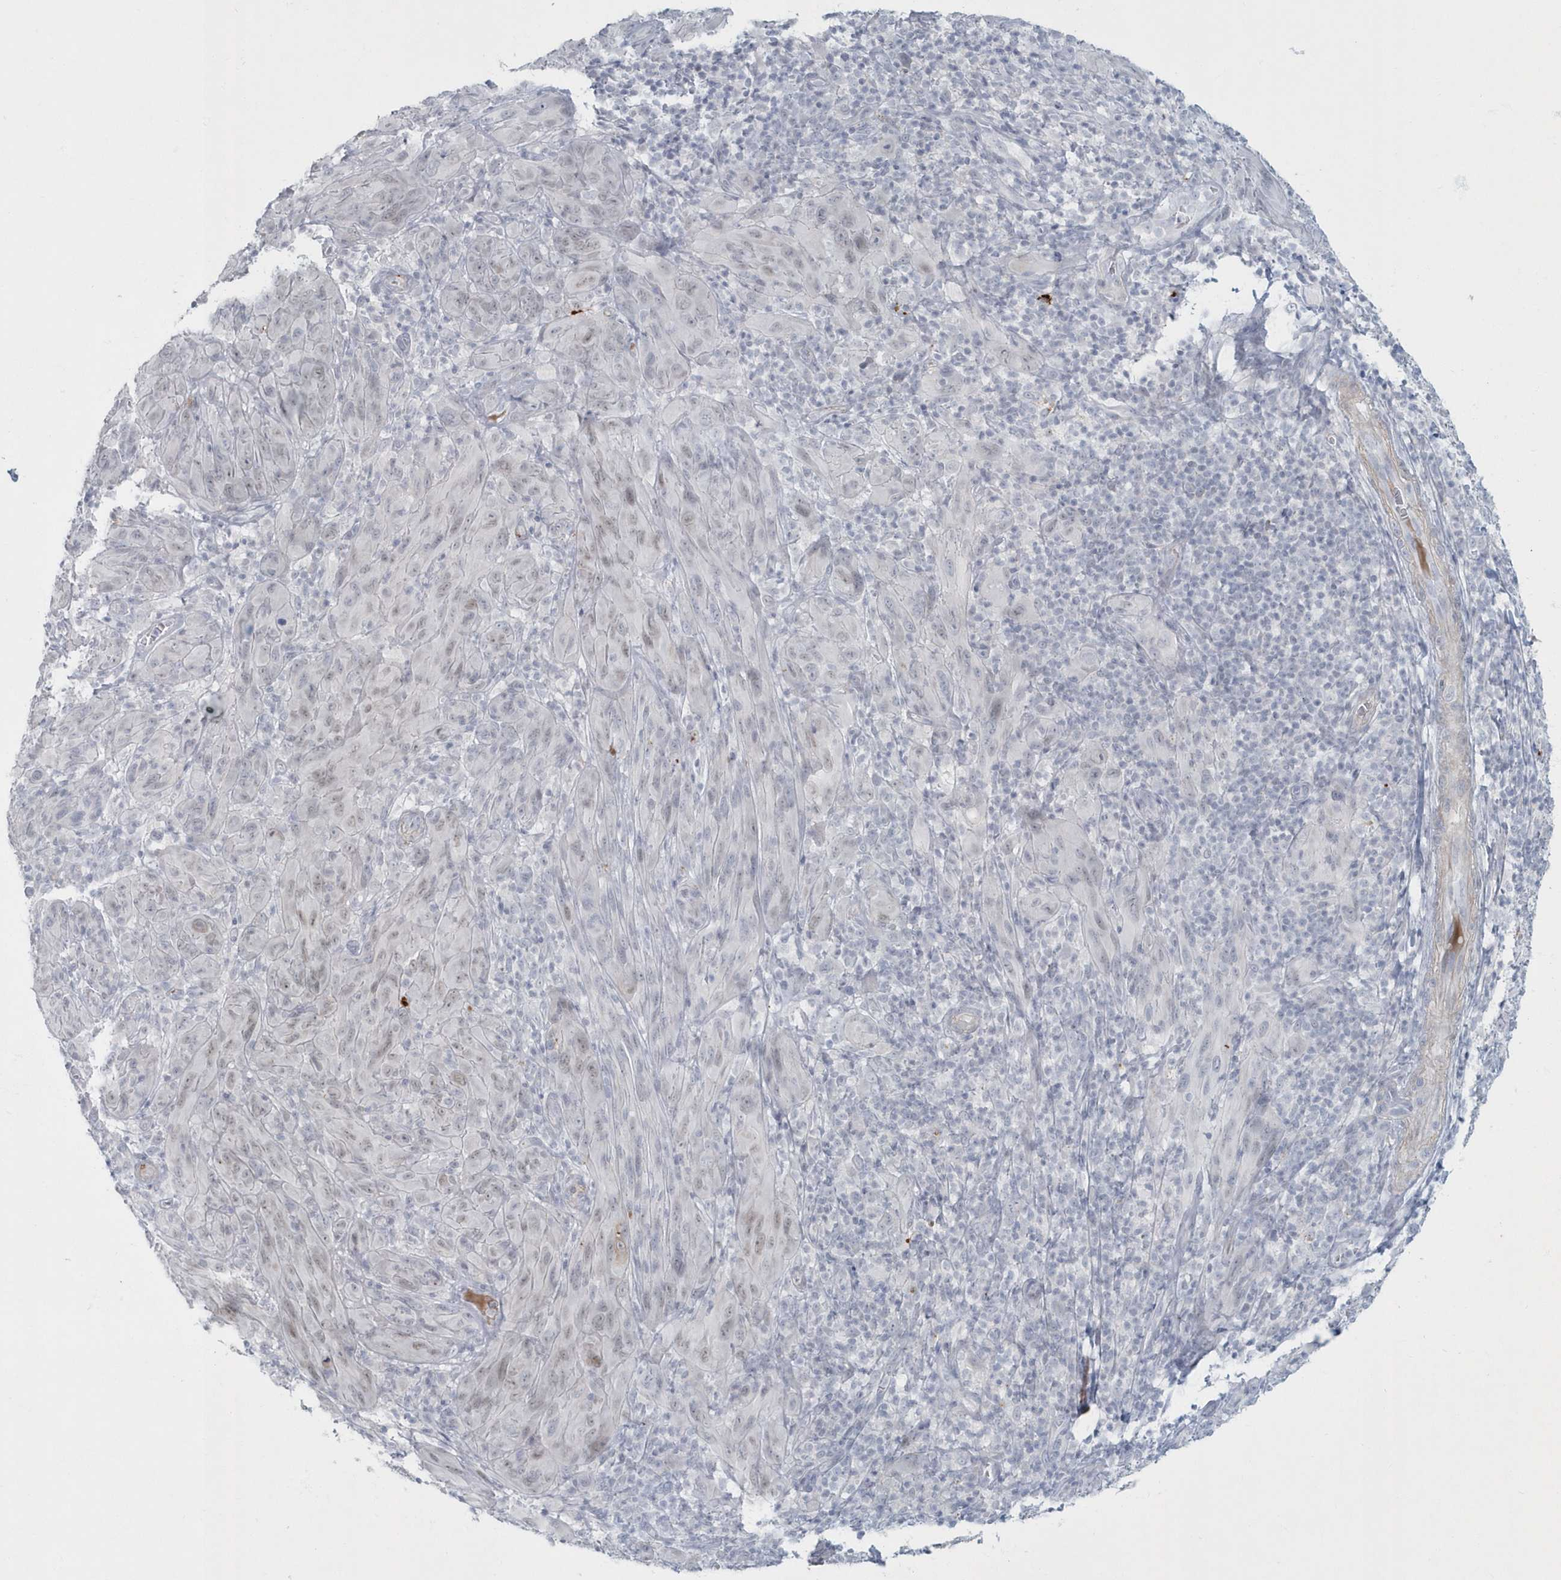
{"staining": {"intensity": "negative", "quantity": "none", "location": "none"}, "tissue": "melanoma", "cell_type": "Tumor cells", "image_type": "cancer", "snomed": [{"axis": "morphology", "description": "Malignant melanoma, NOS"}, {"axis": "topography", "description": "Skin of head"}], "caption": "This is an IHC micrograph of human malignant melanoma. There is no staining in tumor cells.", "gene": "MYOT", "patient": {"sex": "male", "age": 96}}